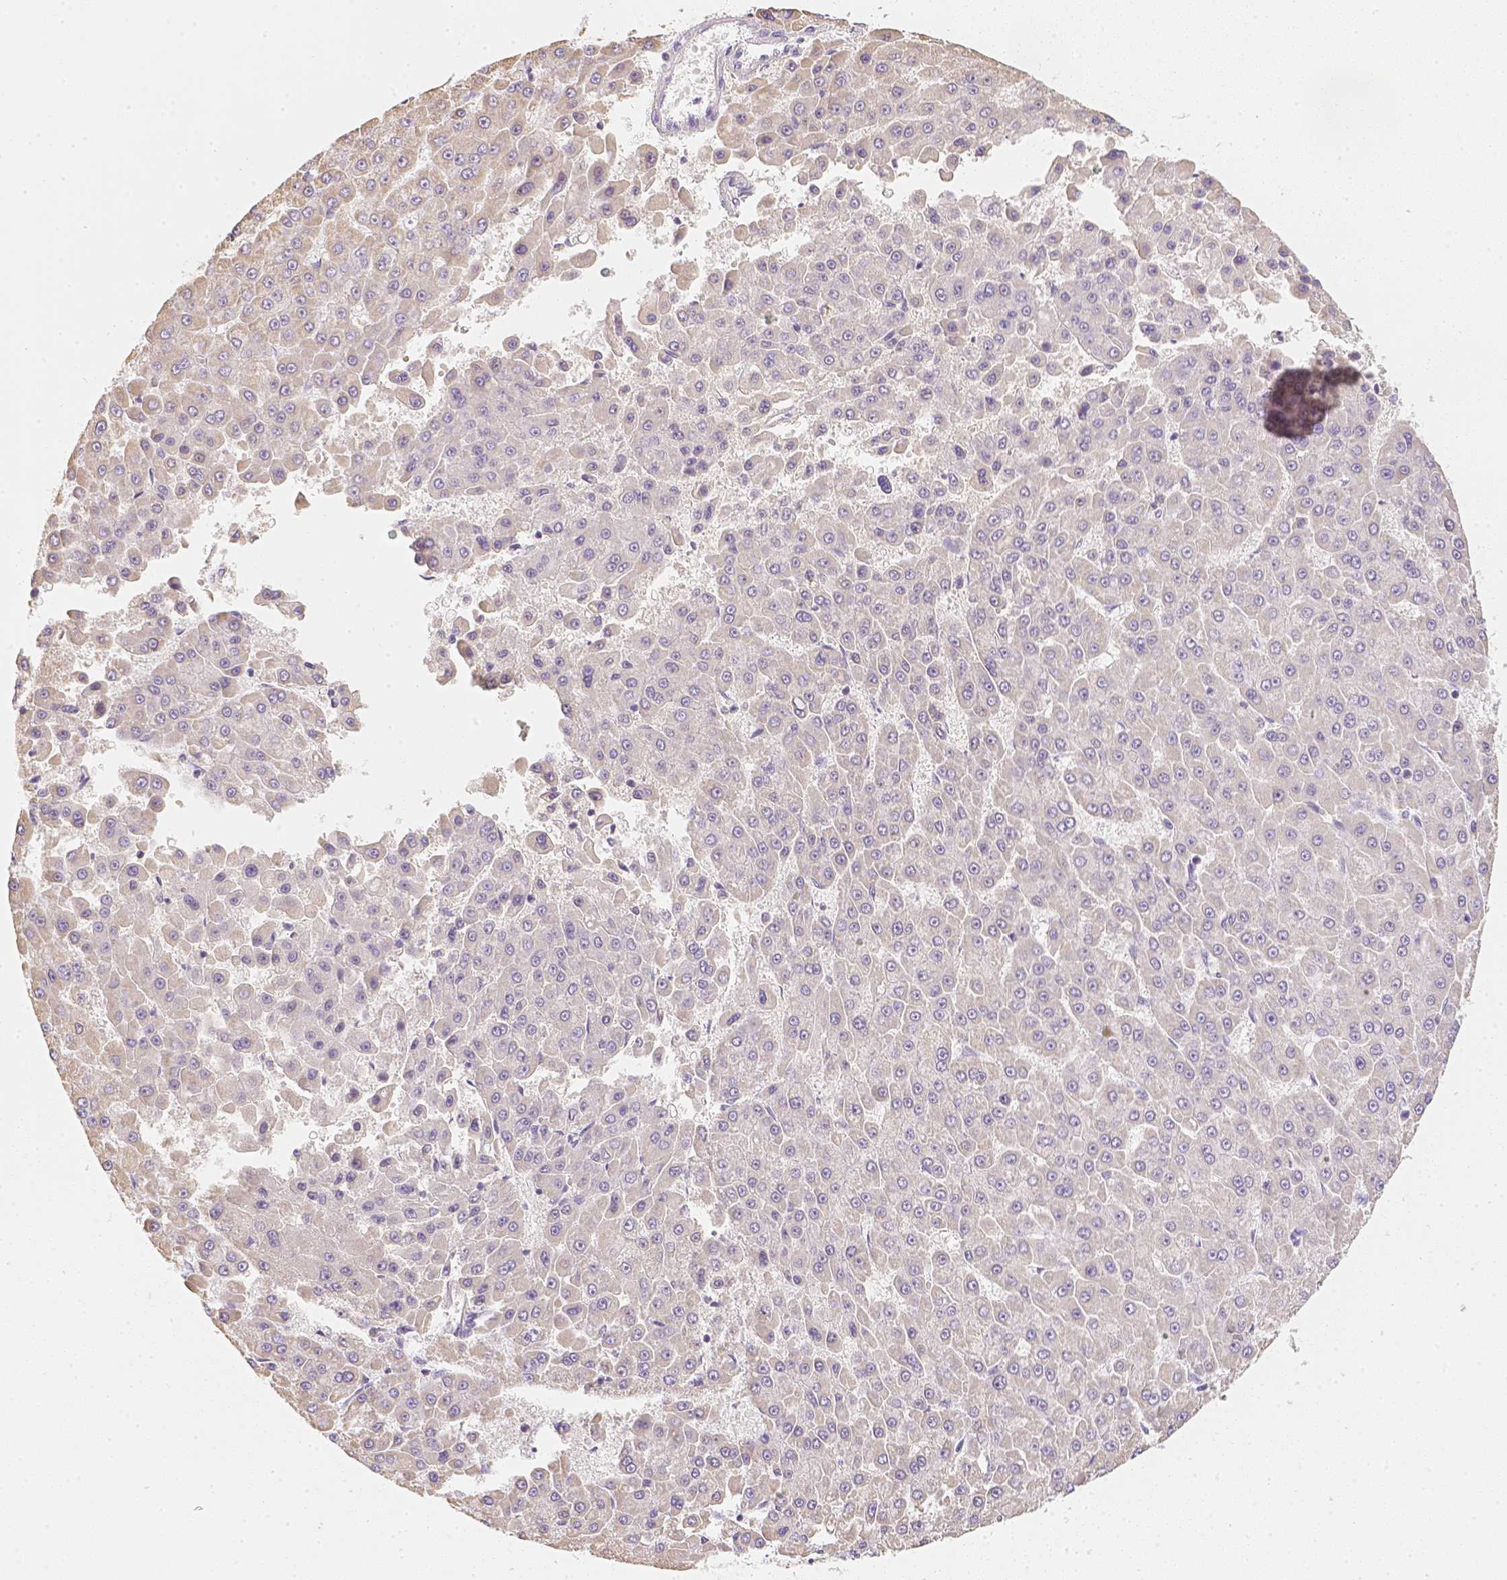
{"staining": {"intensity": "negative", "quantity": "none", "location": "none"}, "tissue": "liver cancer", "cell_type": "Tumor cells", "image_type": "cancer", "snomed": [{"axis": "morphology", "description": "Carcinoma, Hepatocellular, NOS"}, {"axis": "topography", "description": "Liver"}], "caption": "Immunohistochemistry (IHC) of human hepatocellular carcinoma (liver) demonstrates no expression in tumor cells.", "gene": "NVL", "patient": {"sex": "male", "age": 78}}